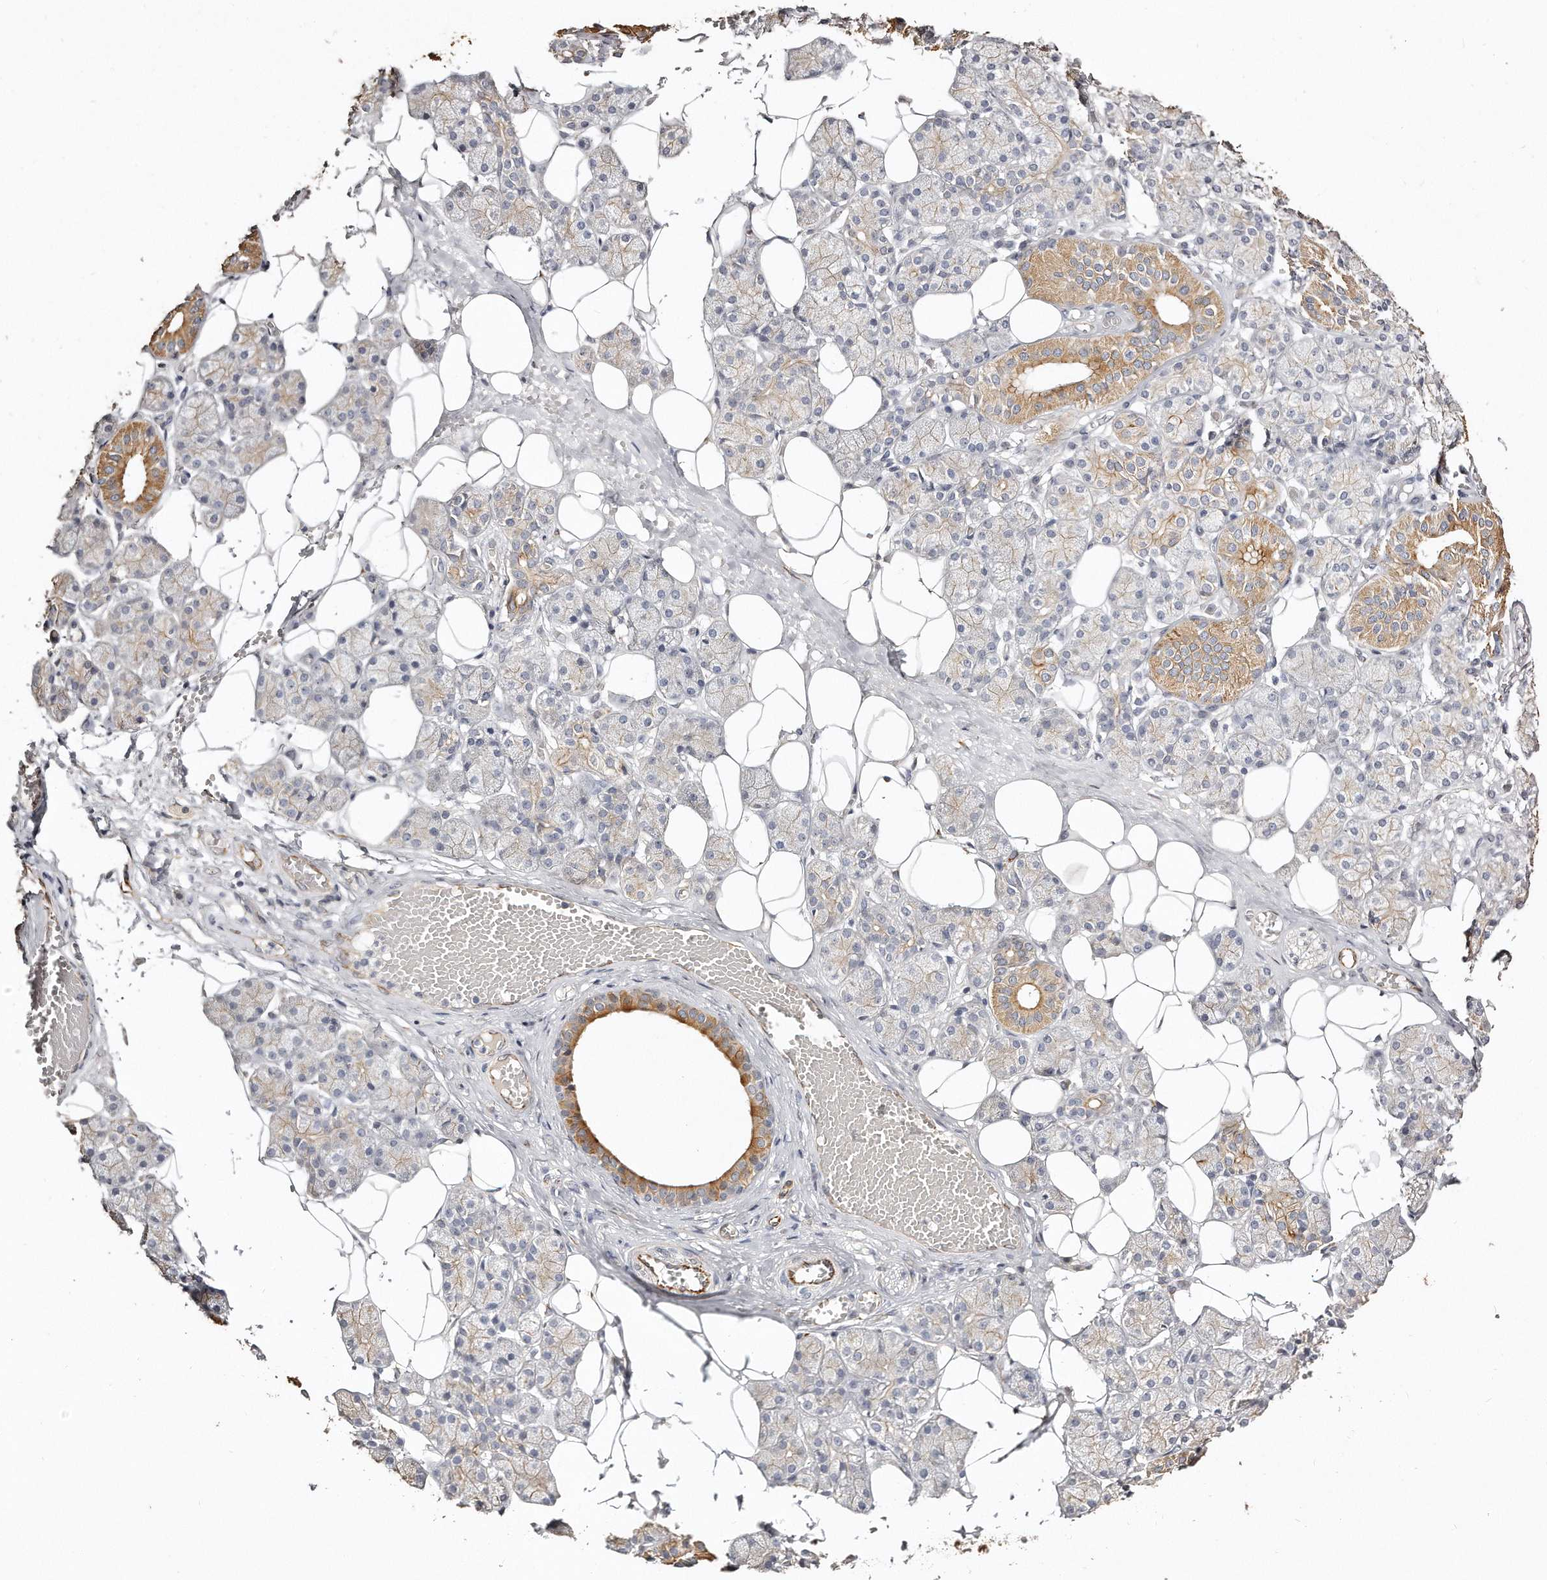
{"staining": {"intensity": "moderate", "quantity": "25%-75%", "location": "cytoplasmic/membranous"}, "tissue": "salivary gland", "cell_type": "Glandular cells", "image_type": "normal", "snomed": [{"axis": "morphology", "description": "Normal tissue, NOS"}, {"axis": "topography", "description": "Salivary gland"}], "caption": "Glandular cells show medium levels of moderate cytoplasmic/membranous staining in about 25%-75% of cells in normal salivary gland. (IHC, brightfield microscopy, high magnification).", "gene": "ZYG11A", "patient": {"sex": "female", "age": 33}}